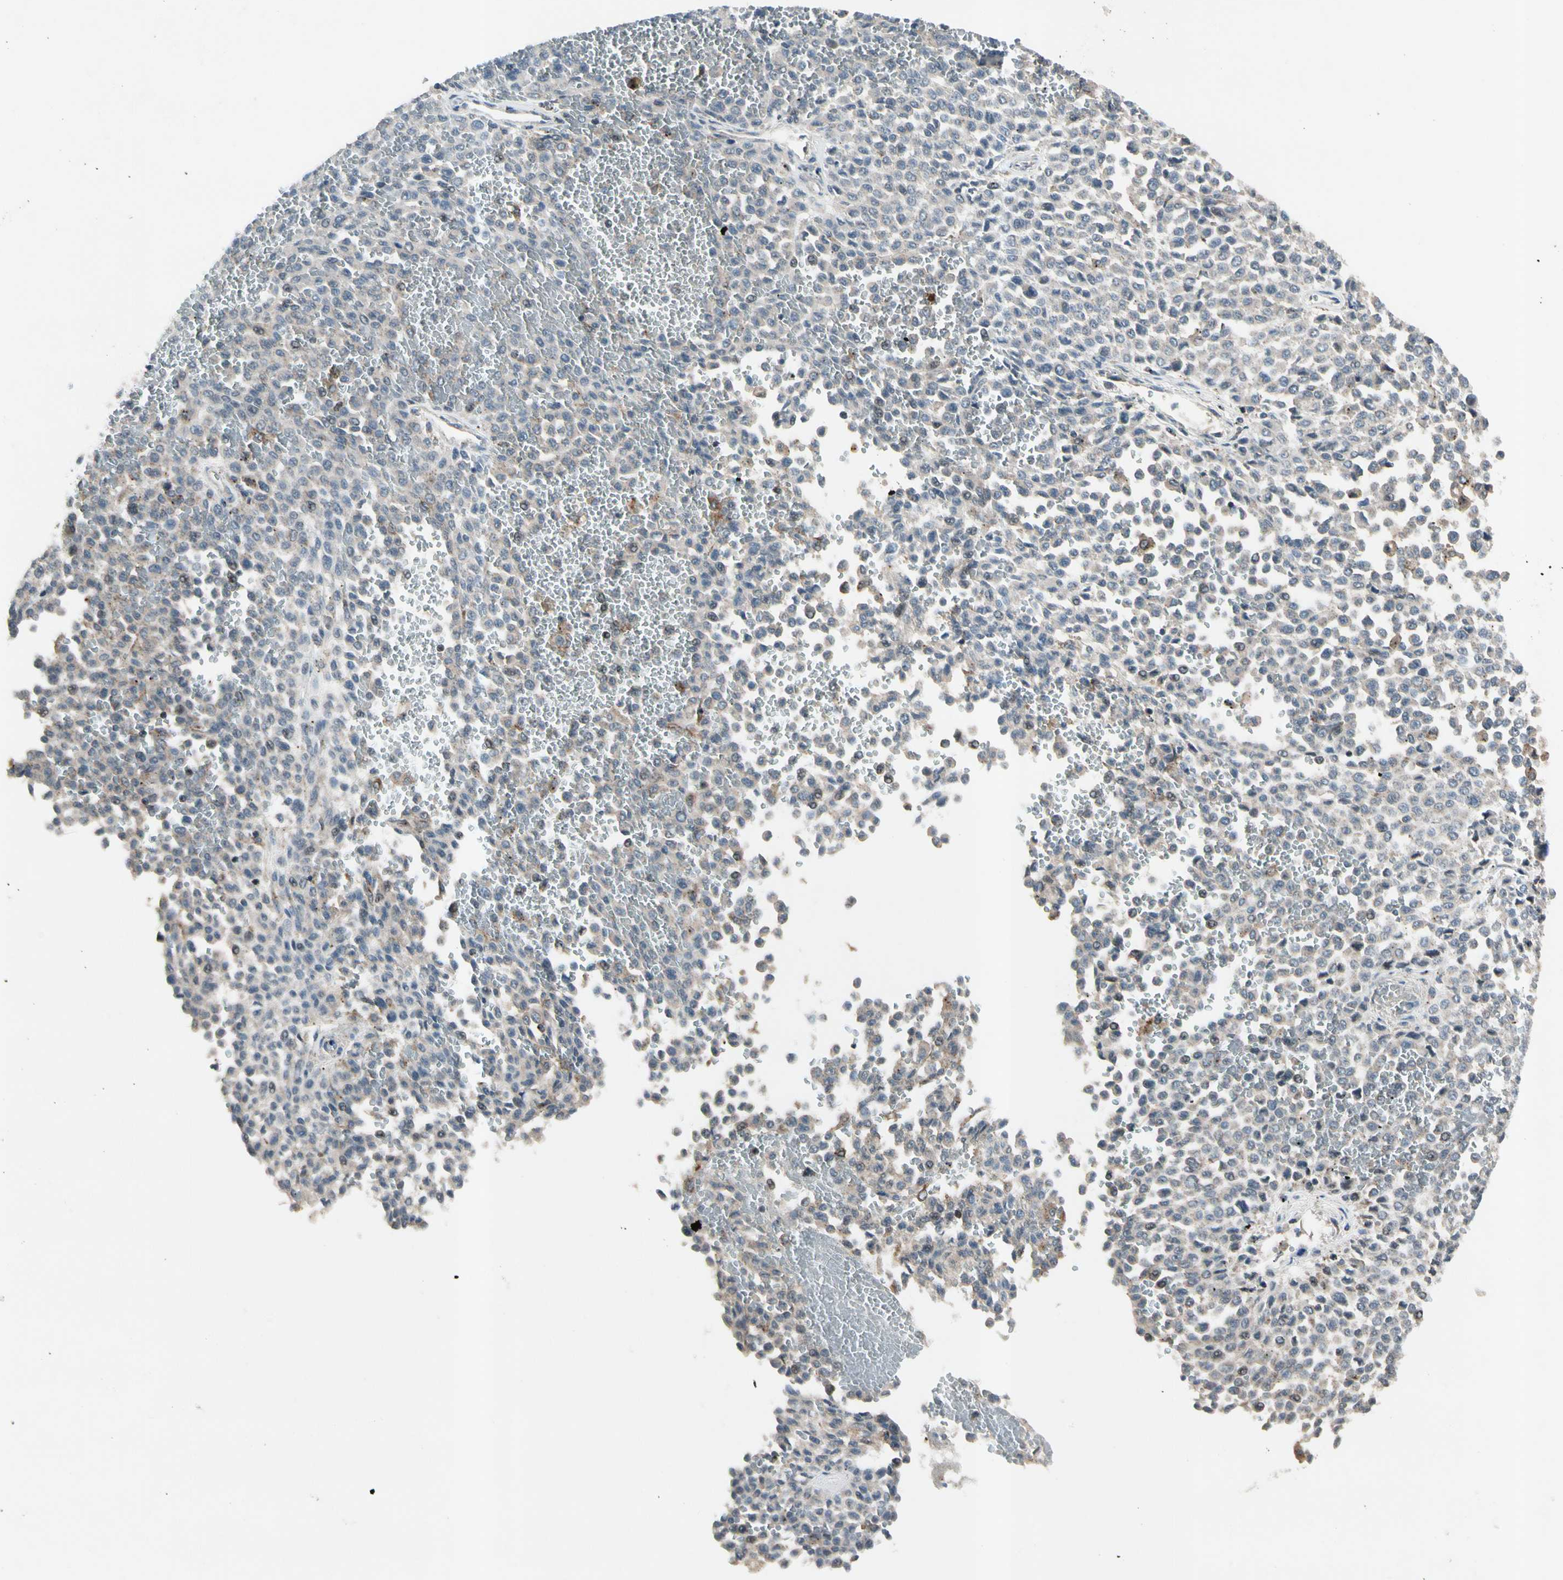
{"staining": {"intensity": "weak", "quantity": "<25%", "location": "cytoplasmic/membranous"}, "tissue": "melanoma", "cell_type": "Tumor cells", "image_type": "cancer", "snomed": [{"axis": "morphology", "description": "Malignant melanoma, Metastatic site"}, {"axis": "topography", "description": "Pancreas"}], "caption": "High power microscopy micrograph of an immunohistochemistry image of malignant melanoma (metastatic site), revealing no significant positivity in tumor cells.", "gene": "NMI", "patient": {"sex": "female", "age": 30}}